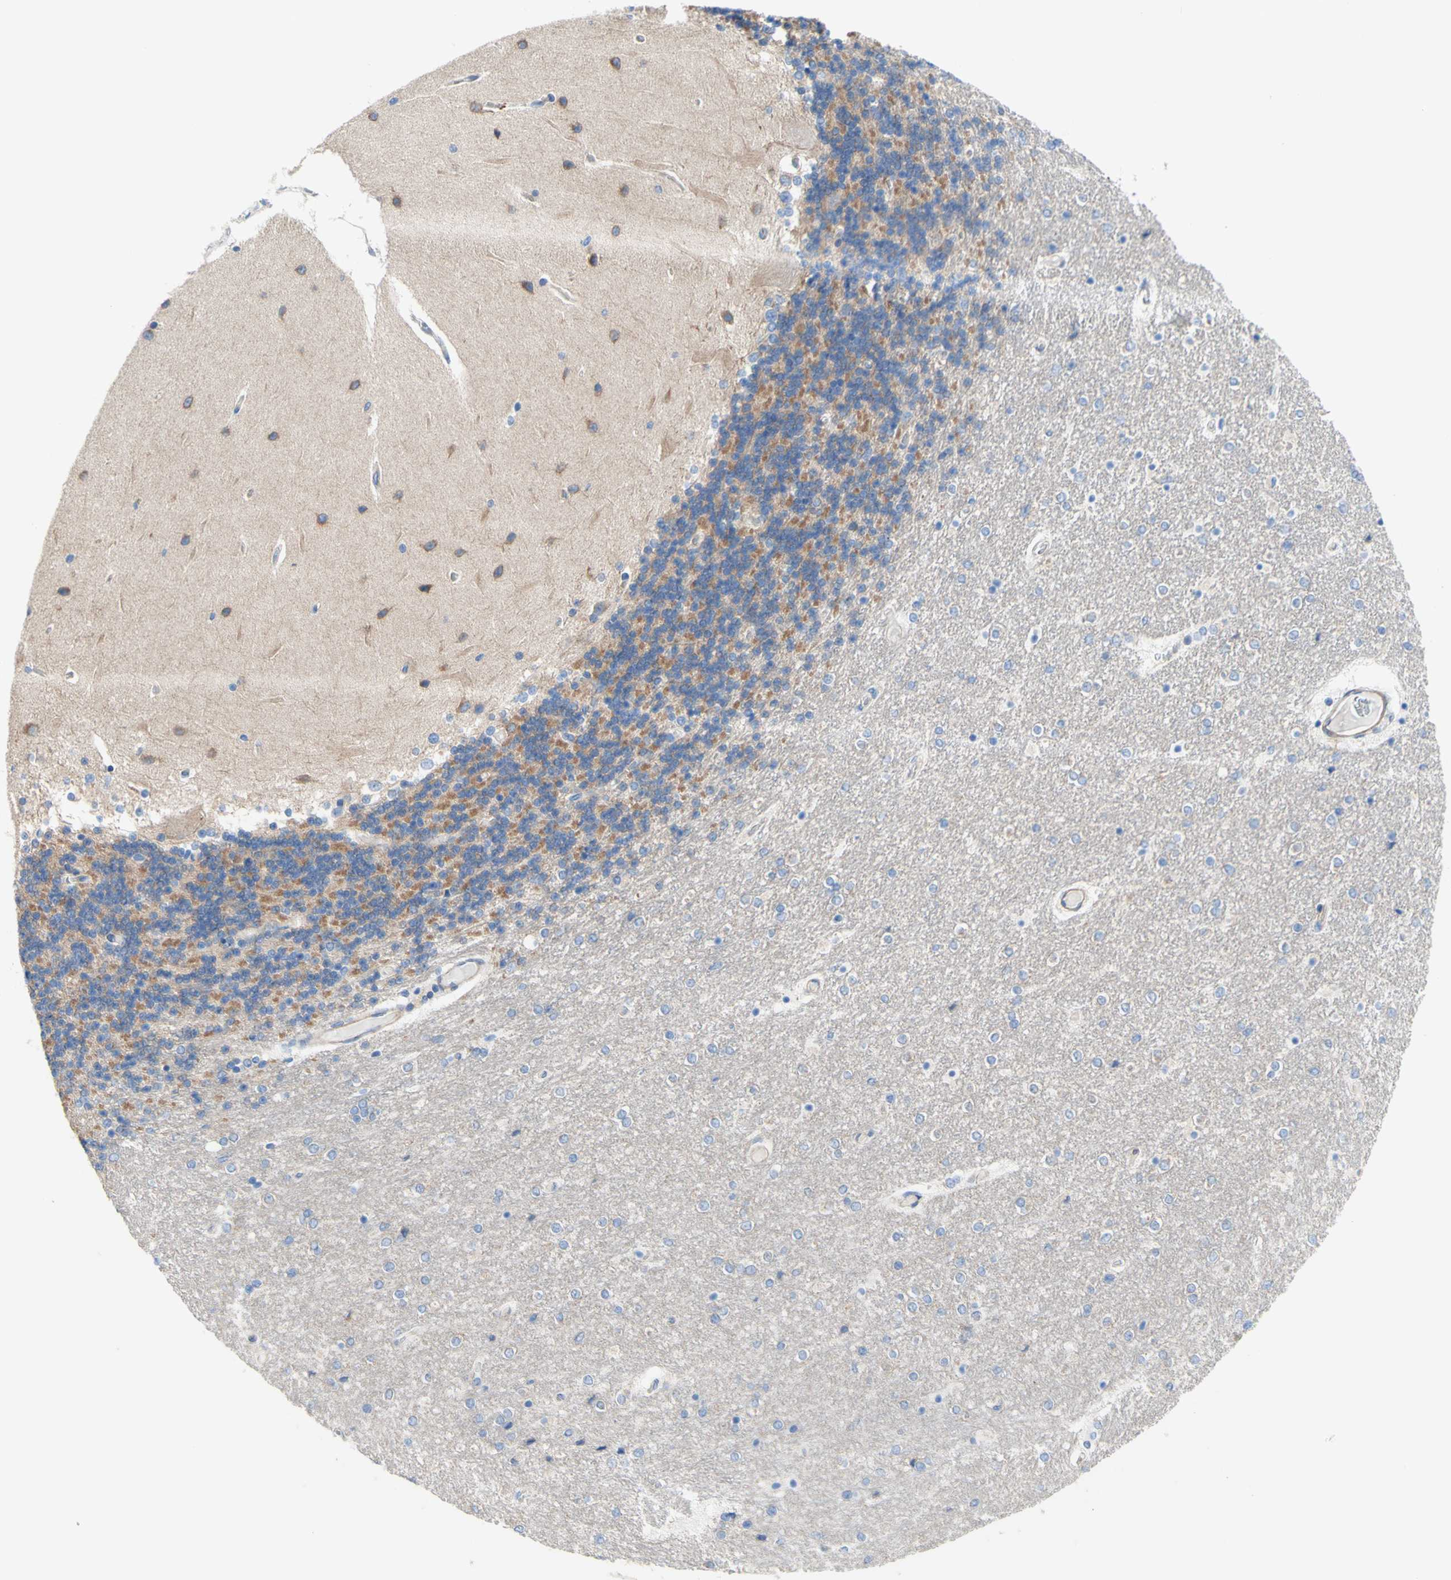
{"staining": {"intensity": "moderate", "quantity": "25%-75%", "location": "cytoplasmic/membranous"}, "tissue": "cerebellum", "cell_type": "Cells in granular layer", "image_type": "normal", "snomed": [{"axis": "morphology", "description": "Normal tissue, NOS"}, {"axis": "topography", "description": "Cerebellum"}], "caption": "Cerebellum was stained to show a protein in brown. There is medium levels of moderate cytoplasmic/membranous staining in approximately 25%-75% of cells in granular layer. The staining was performed using DAB (3,3'-diaminobenzidine) to visualize the protein expression in brown, while the nuclei were stained in blue with hematoxylin (Magnification: 20x).", "gene": "RETREG2", "patient": {"sex": "female", "age": 54}}